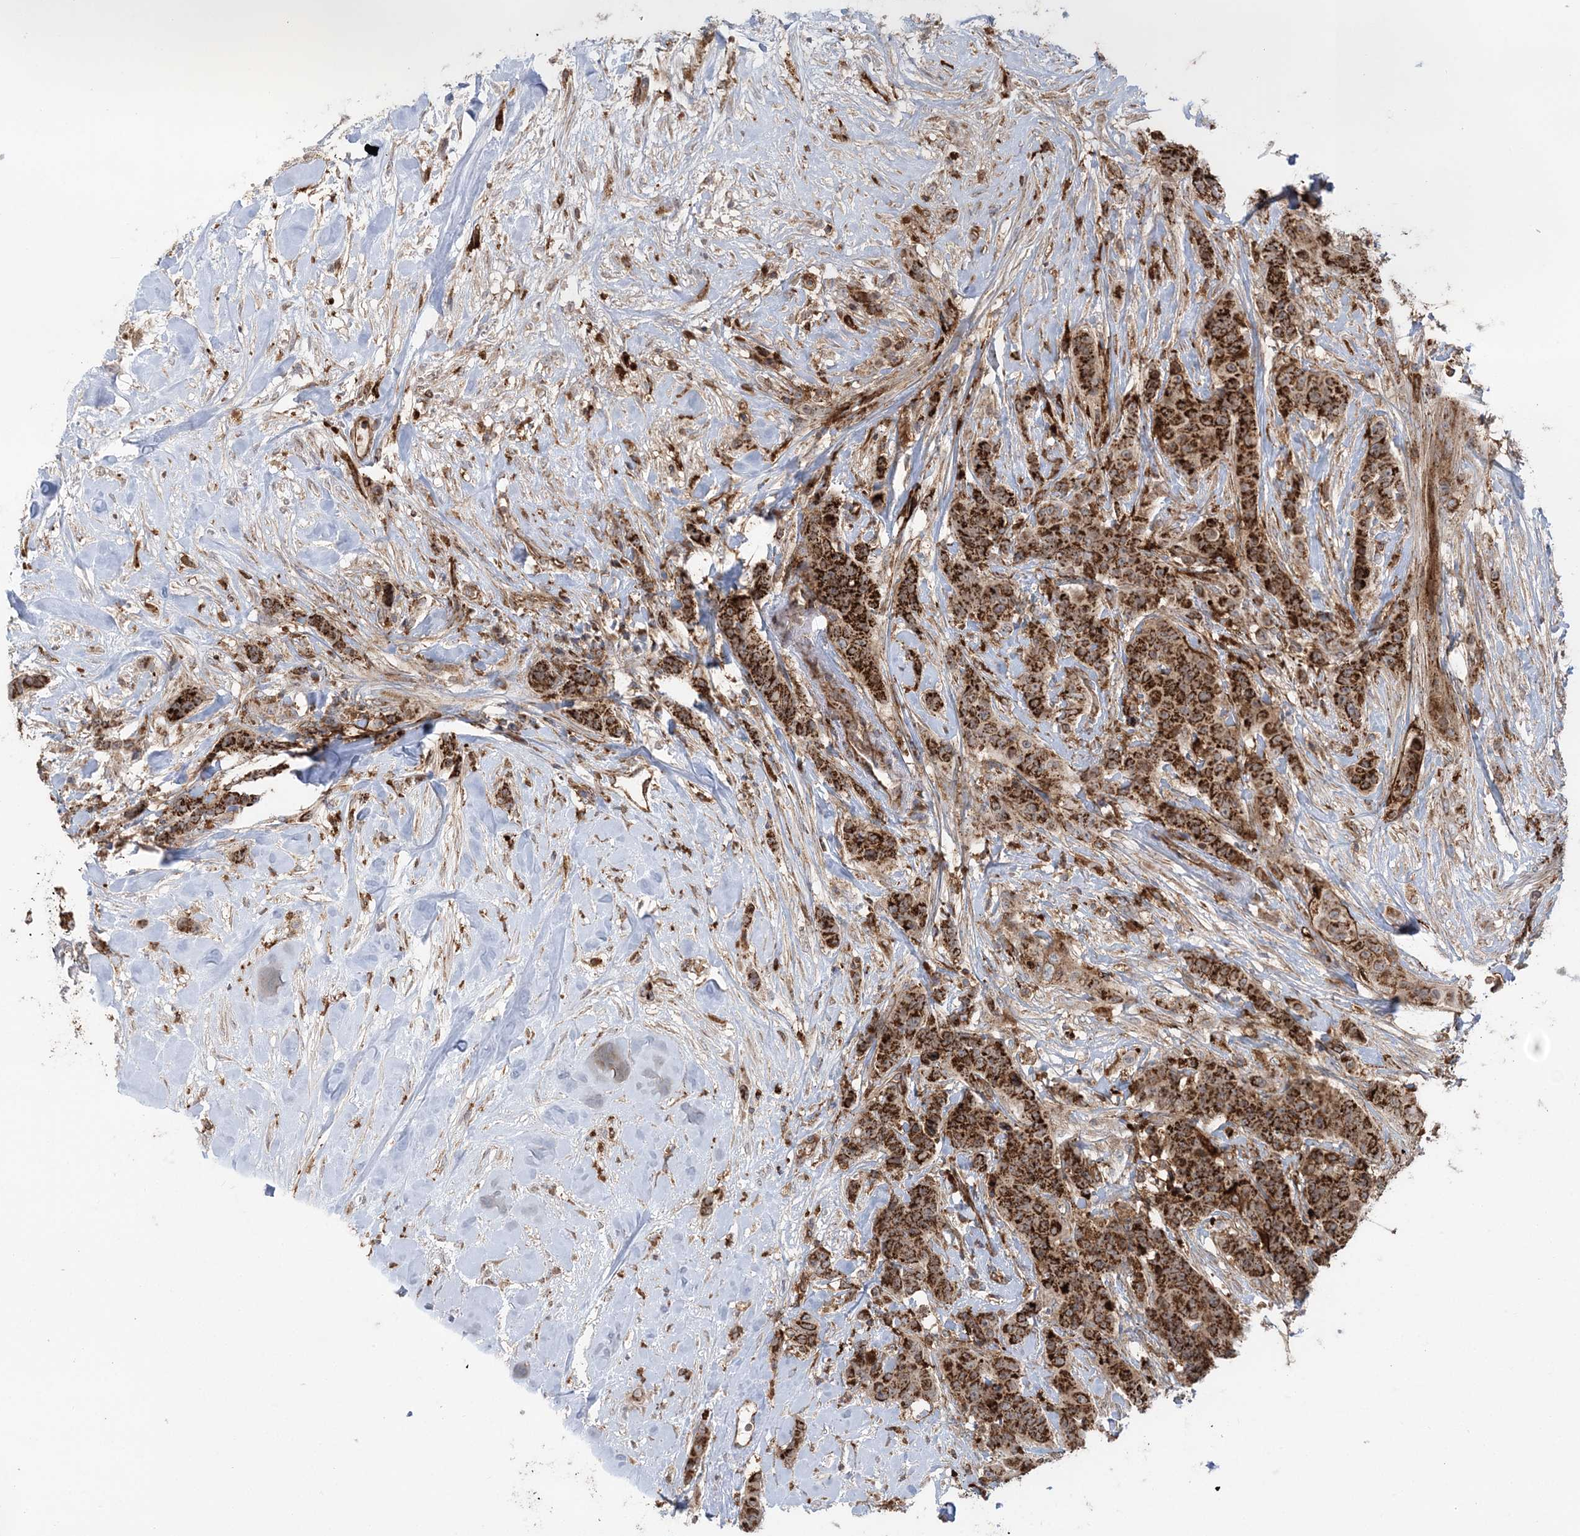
{"staining": {"intensity": "strong", "quantity": ">75%", "location": "cytoplasmic/membranous"}, "tissue": "breast cancer", "cell_type": "Tumor cells", "image_type": "cancer", "snomed": [{"axis": "morphology", "description": "Duct carcinoma"}, {"axis": "topography", "description": "Breast"}], "caption": "Breast infiltrating ductal carcinoma stained for a protein reveals strong cytoplasmic/membranous positivity in tumor cells. The protein of interest is stained brown, and the nuclei are stained in blue (DAB IHC with brightfield microscopy, high magnification).", "gene": "LRPPRC", "patient": {"sex": "female", "age": 40}}